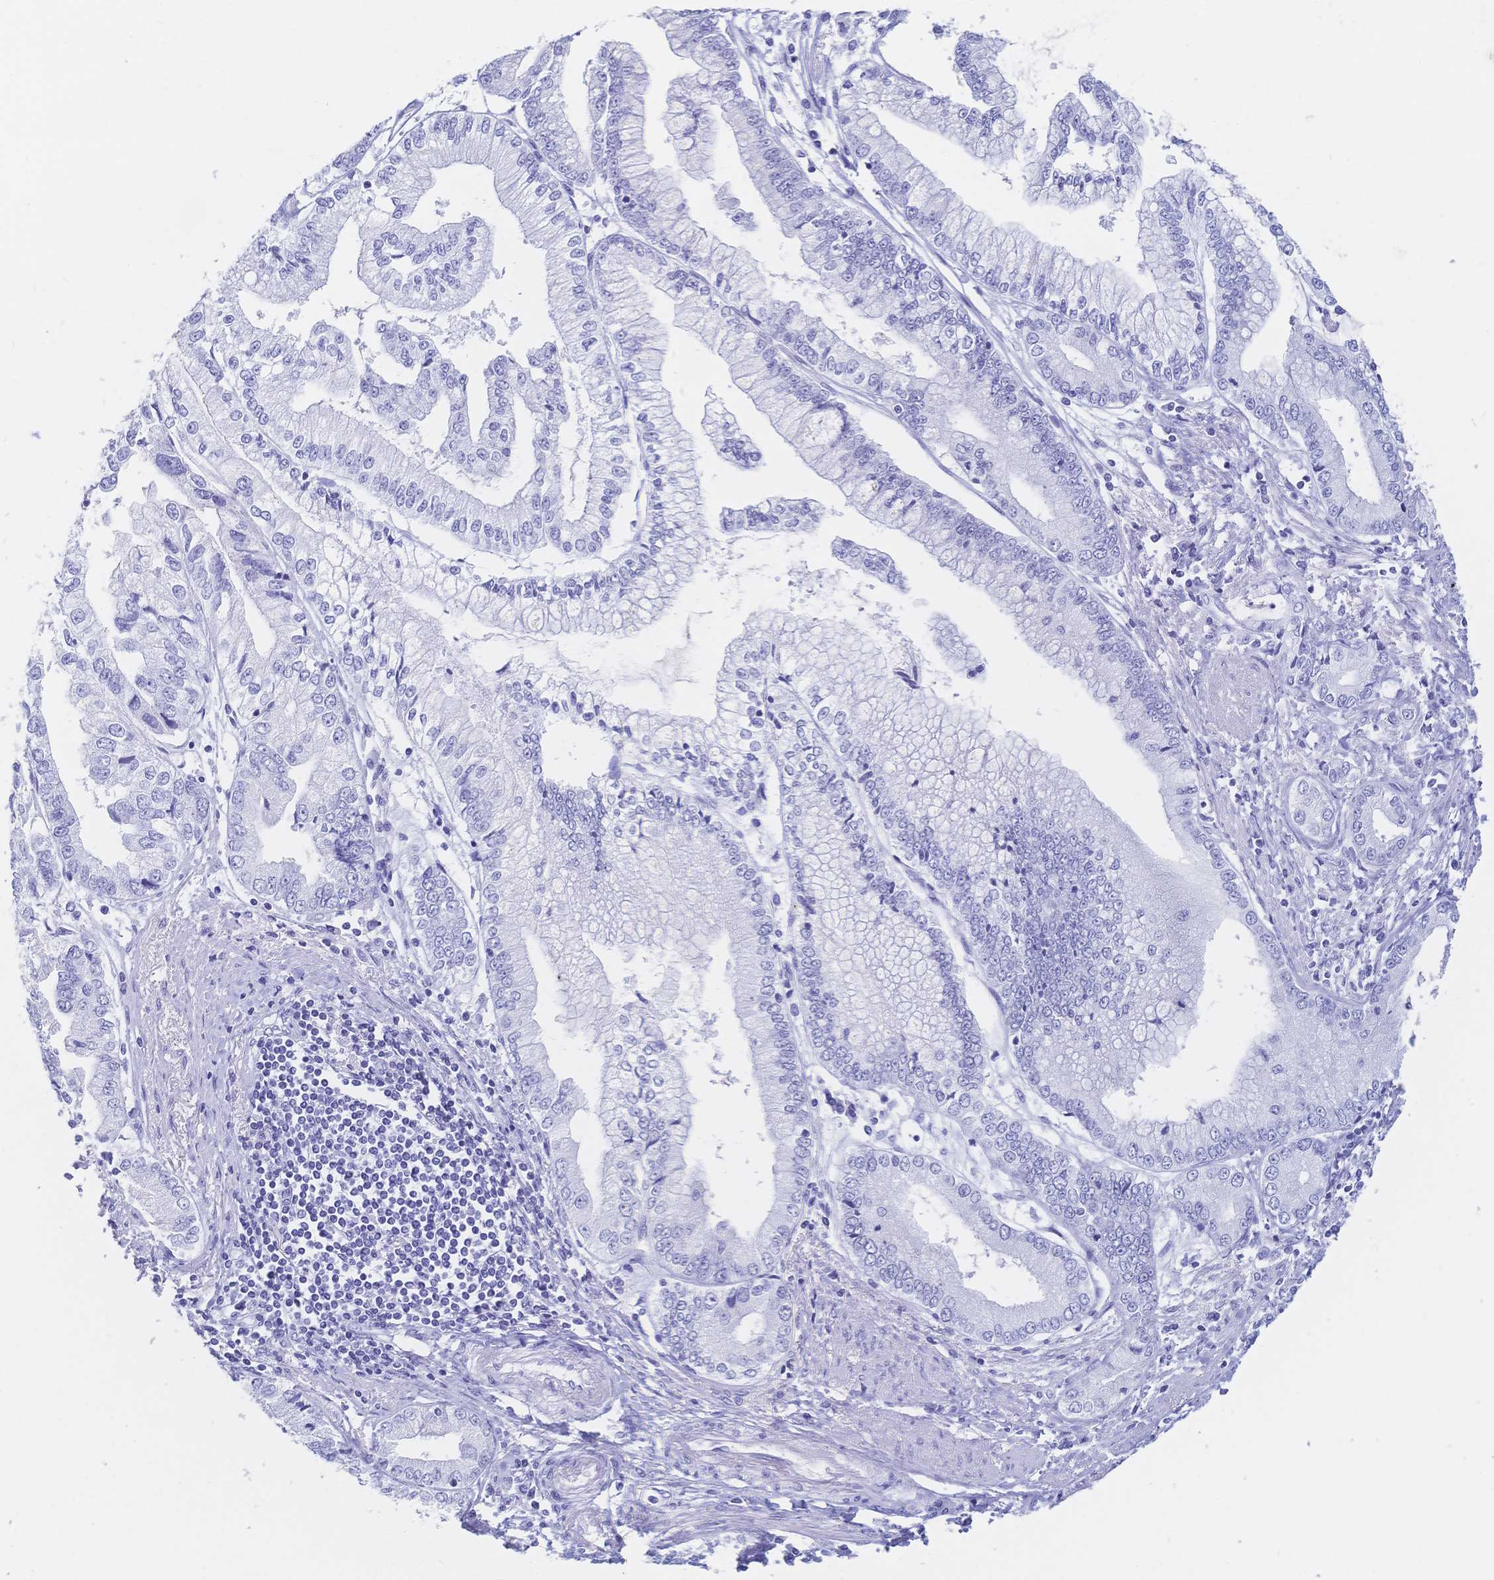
{"staining": {"intensity": "negative", "quantity": "none", "location": "none"}, "tissue": "stomach cancer", "cell_type": "Tumor cells", "image_type": "cancer", "snomed": [{"axis": "morphology", "description": "Adenocarcinoma, NOS"}, {"axis": "topography", "description": "Stomach, upper"}], "caption": "DAB (3,3'-diaminobenzidine) immunohistochemical staining of human stomach cancer displays no significant staining in tumor cells. (DAB immunohistochemistry (IHC) visualized using brightfield microscopy, high magnification).", "gene": "MEP1B", "patient": {"sex": "female", "age": 74}}